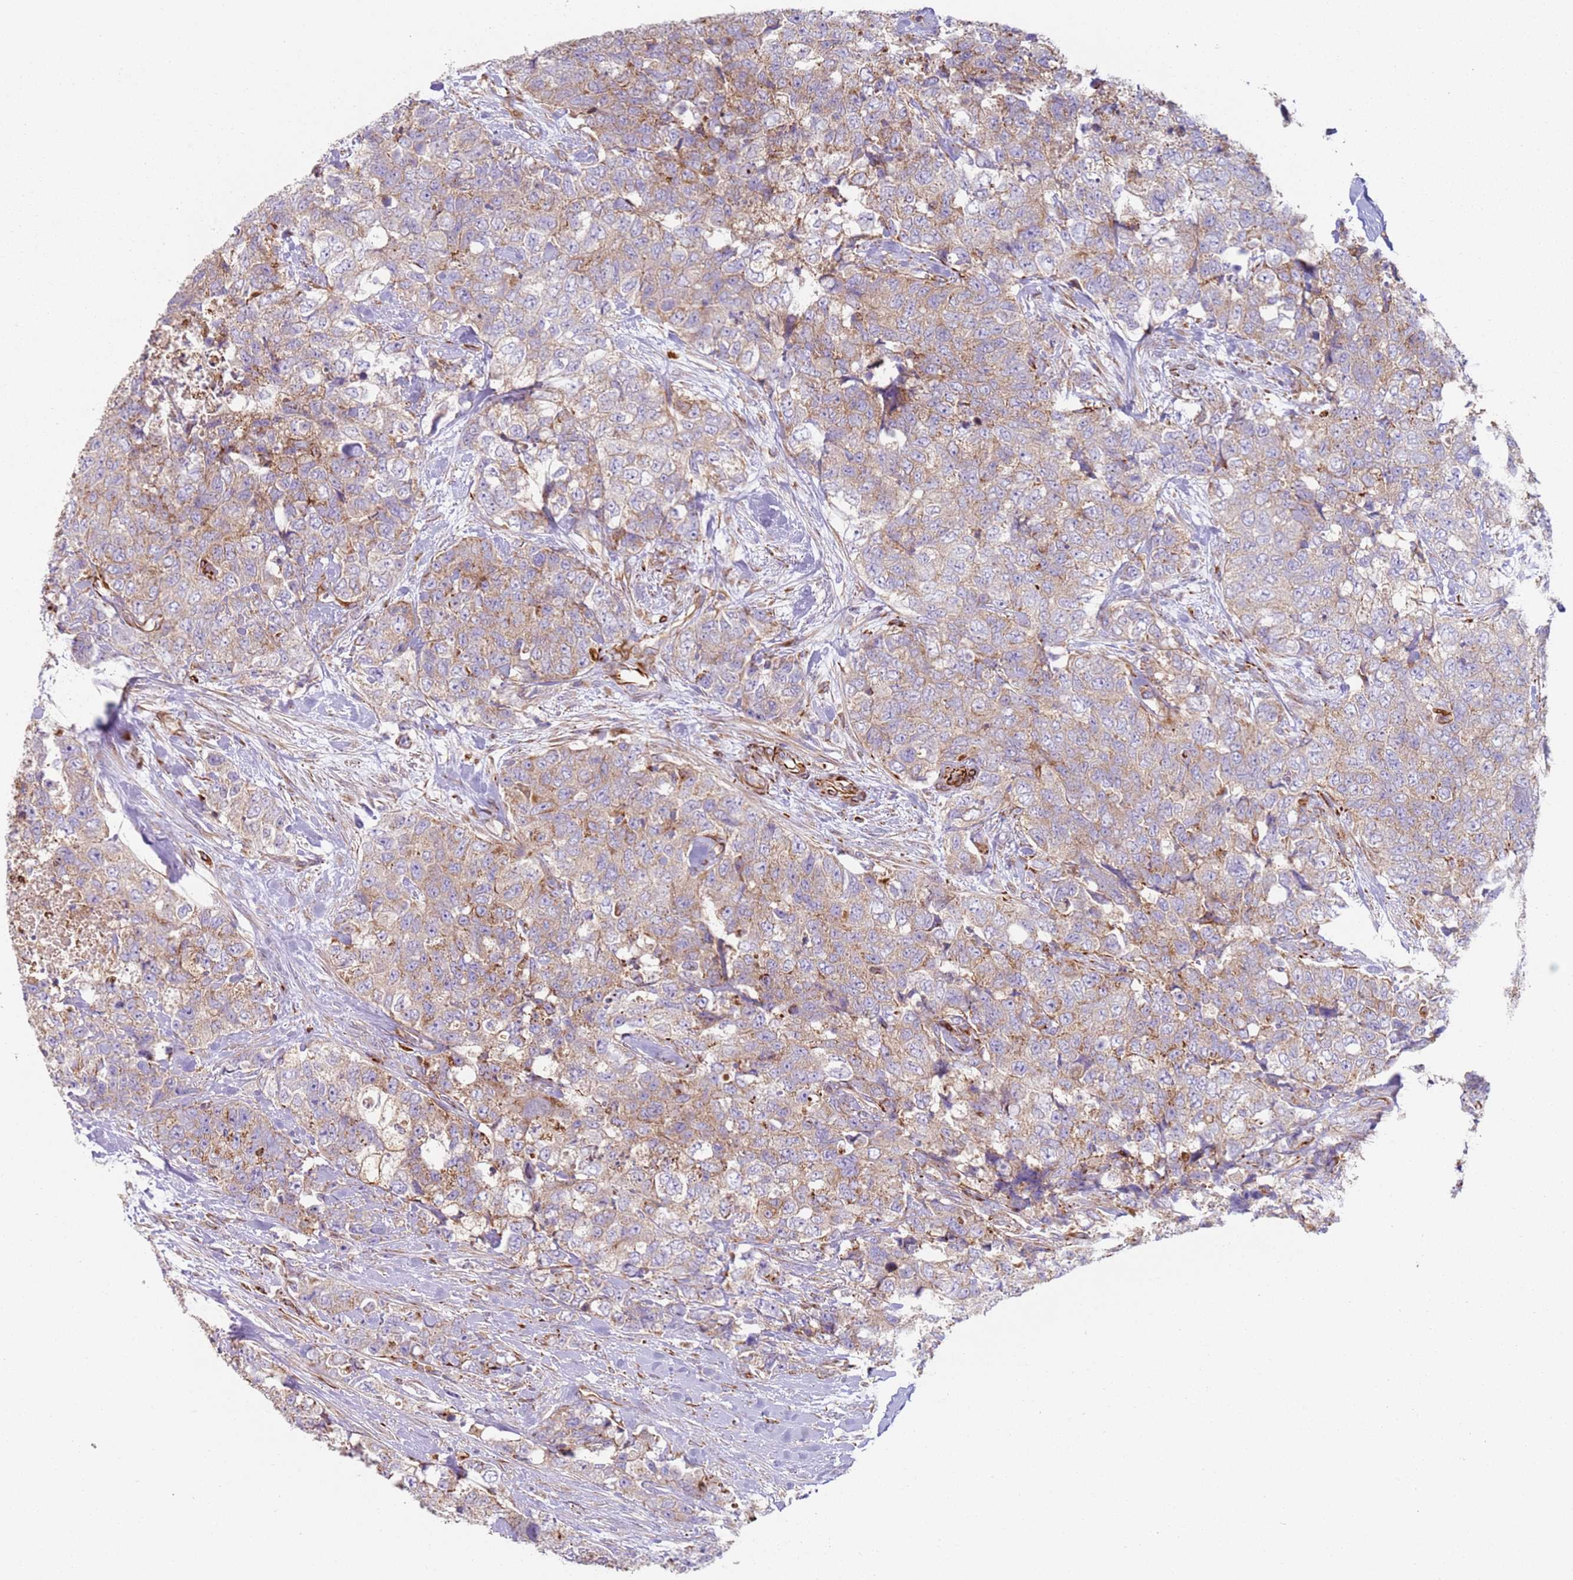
{"staining": {"intensity": "weak", "quantity": ">75%", "location": "cytoplasmic/membranous"}, "tissue": "urothelial cancer", "cell_type": "Tumor cells", "image_type": "cancer", "snomed": [{"axis": "morphology", "description": "Urothelial carcinoma, High grade"}, {"axis": "topography", "description": "Urinary bladder"}], "caption": "This is an image of IHC staining of urothelial cancer, which shows weak expression in the cytoplasmic/membranous of tumor cells.", "gene": "SNAPIN", "patient": {"sex": "female", "age": 78}}